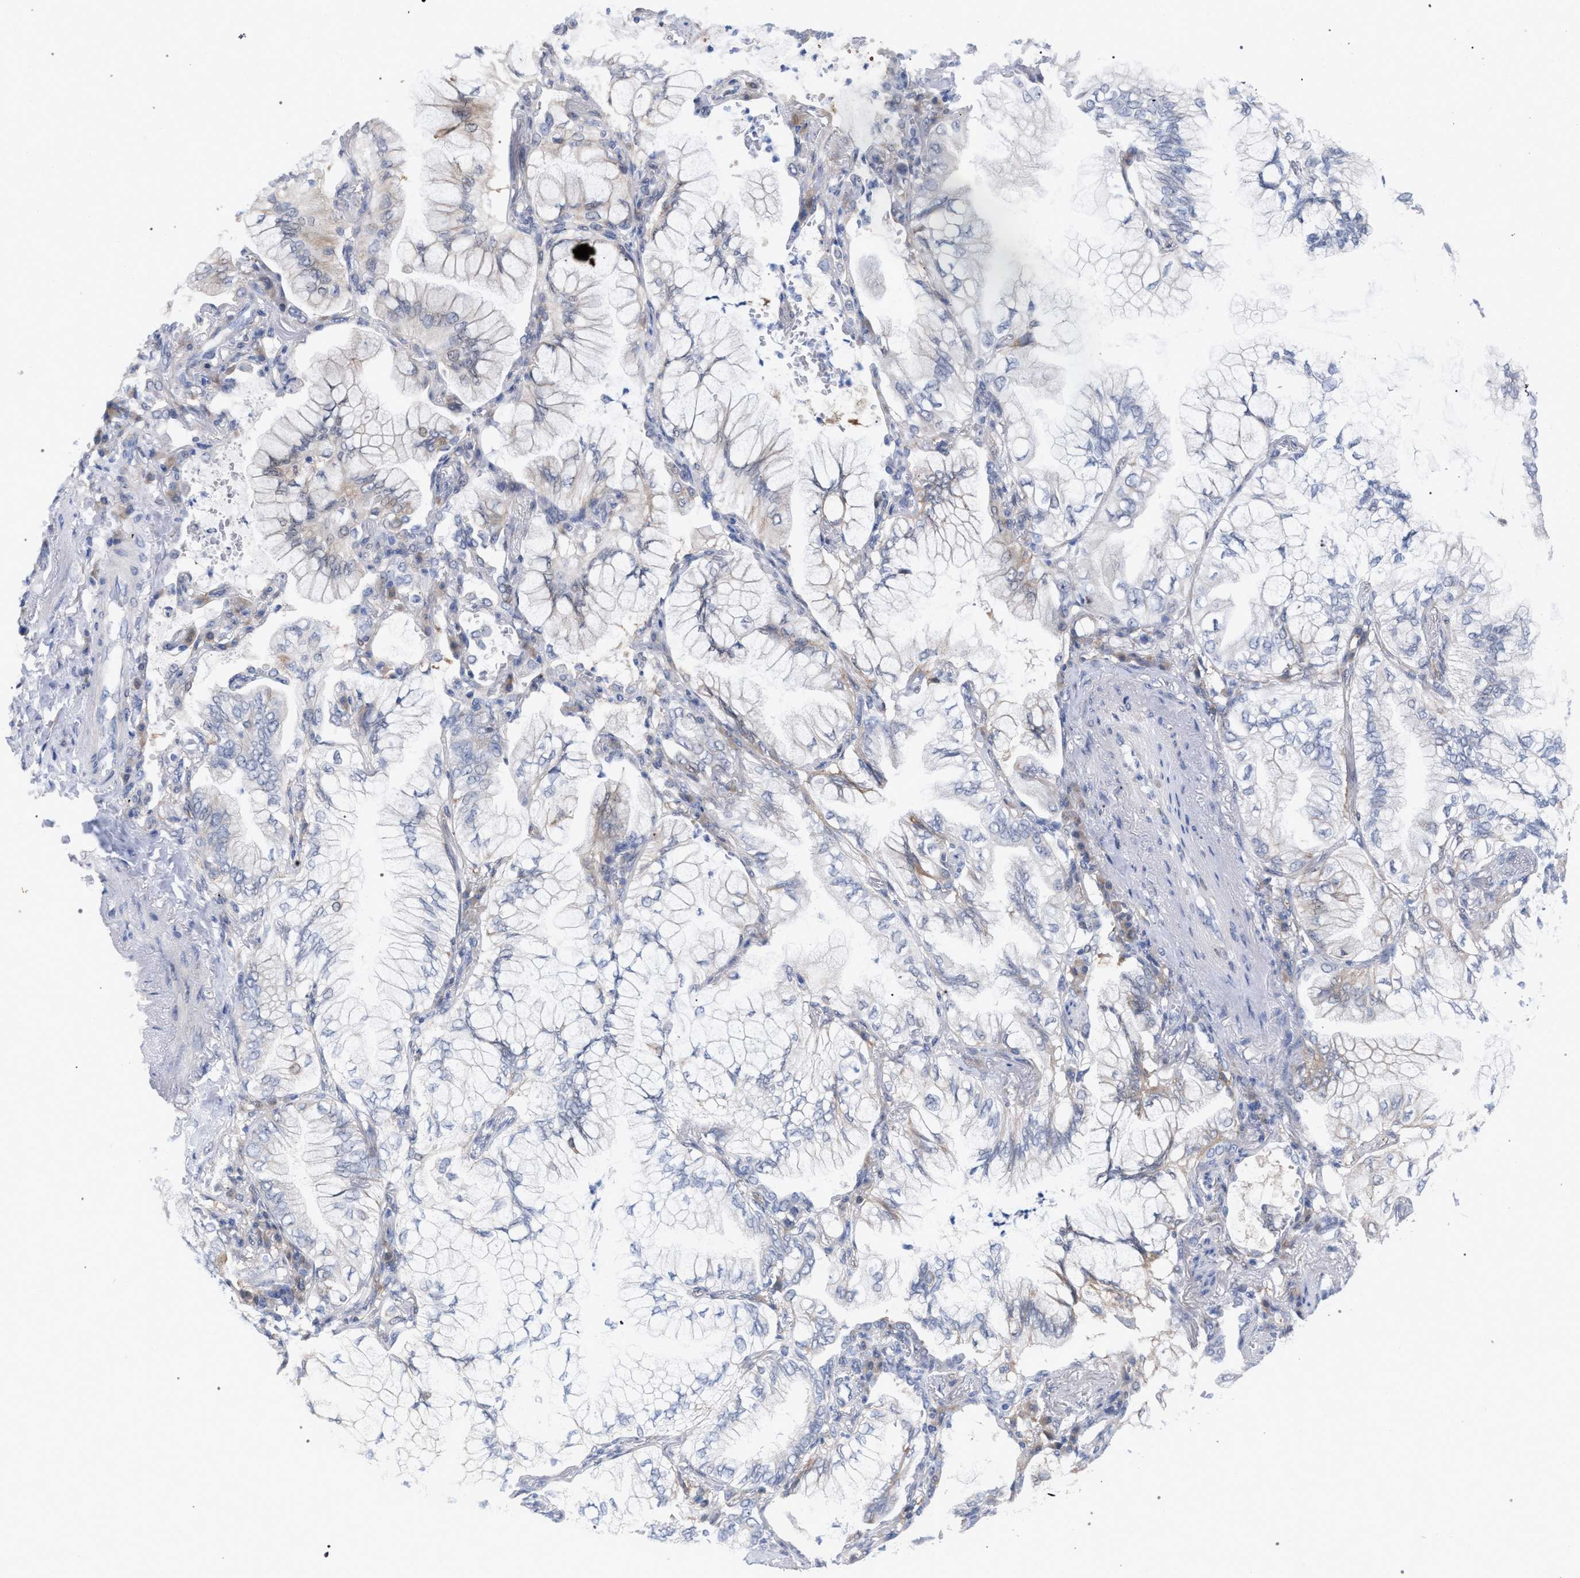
{"staining": {"intensity": "negative", "quantity": "none", "location": "none"}, "tissue": "lung cancer", "cell_type": "Tumor cells", "image_type": "cancer", "snomed": [{"axis": "morphology", "description": "Adenocarcinoma, NOS"}, {"axis": "topography", "description": "Lung"}], "caption": "Immunohistochemistry photomicrograph of neoplastic tissue: human lung cancer stained with DAB (3,3'-diaminobenzidine) demonstrates no significant protein expression in tumor cells.", "gene": "FHOD3", "patient": {"sex": "female", "age": 70}}